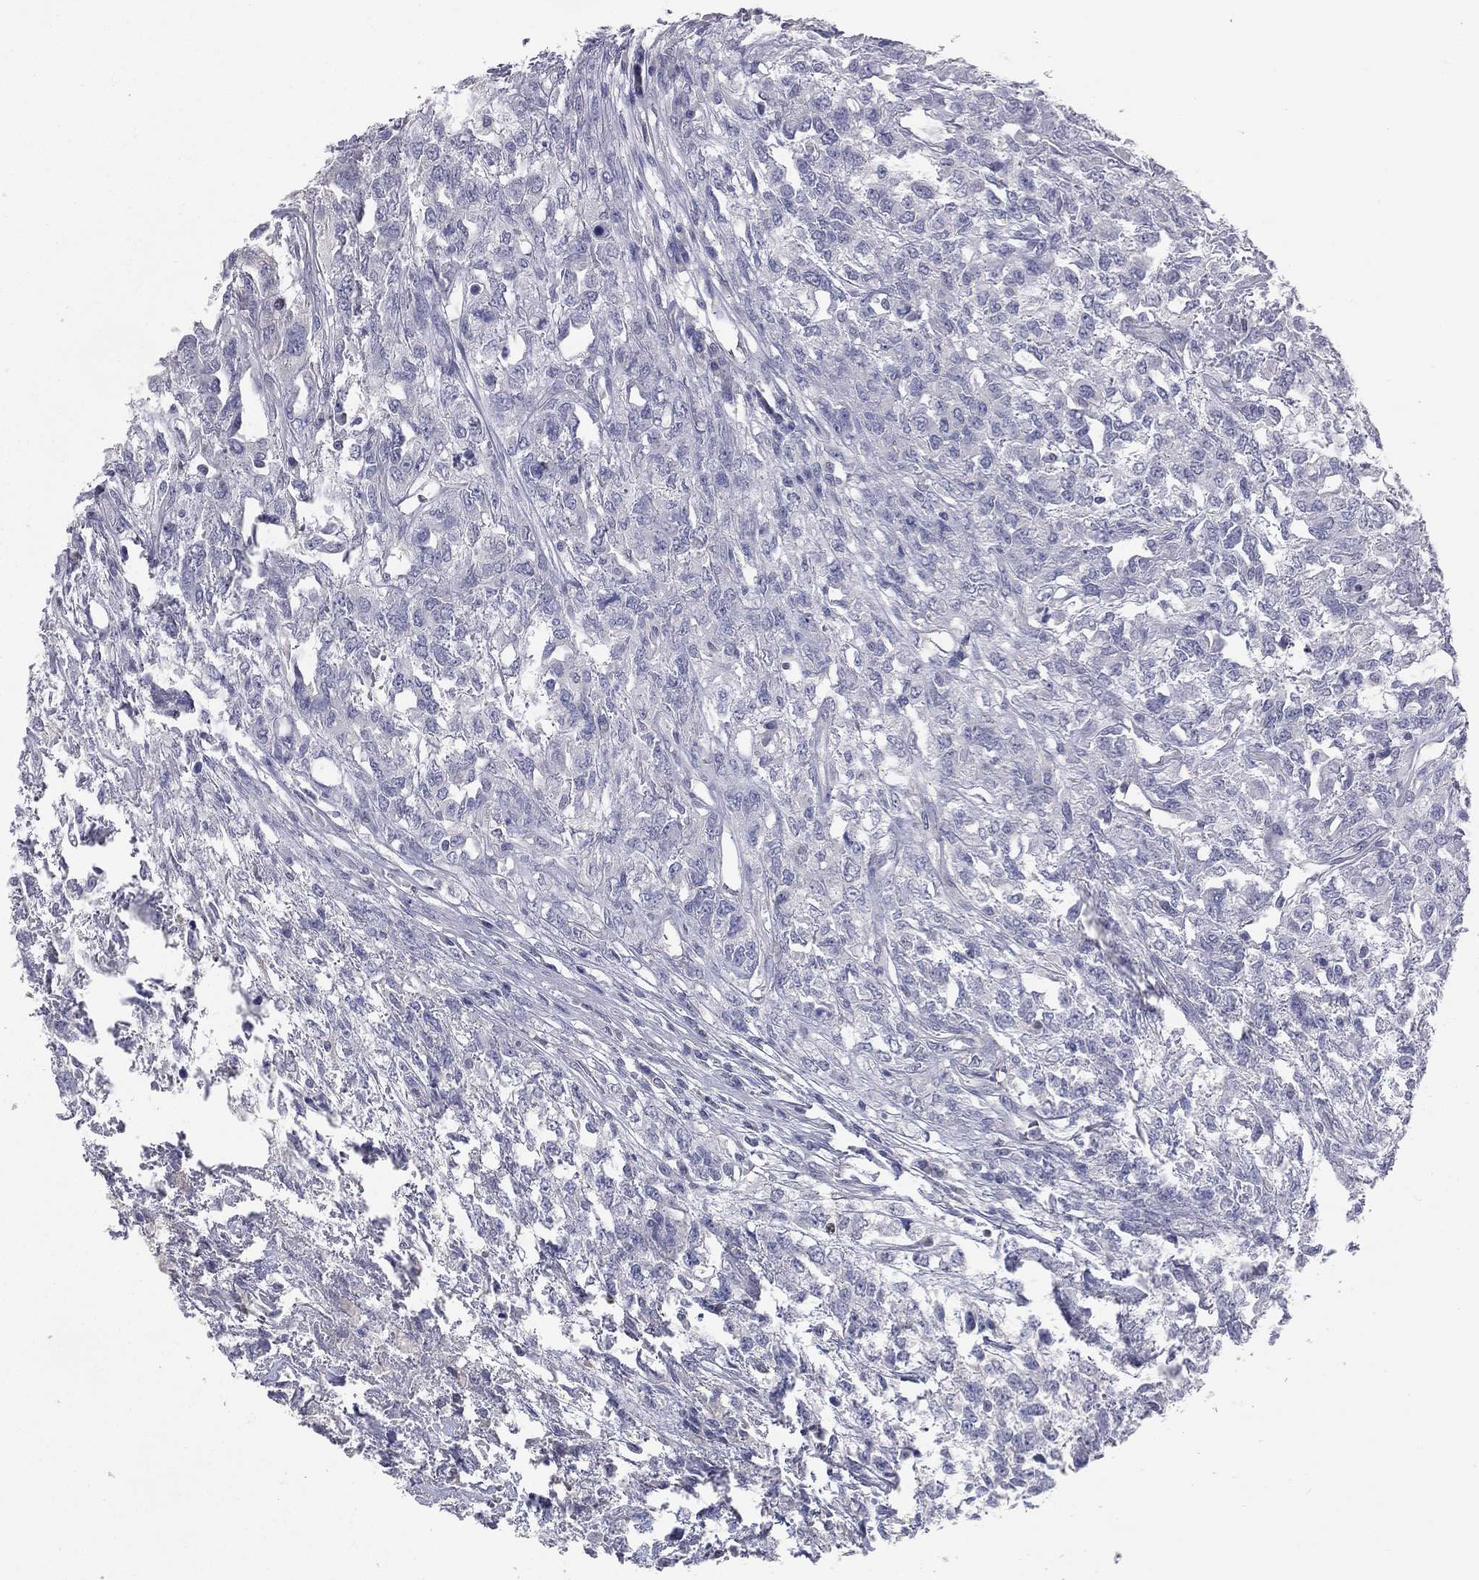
{"staining": {"intensity": "negative", "quantity": "none", "location": "none"}, "tissue": "testis cancer", "cell_type": "Tumor cells", "image_type": "cancer", "snomed": [{"axis": "morphology", "description": "Seminoma, NOS"}, {"axis": "topography", "description": "Testis"}], "caption": "High magnification brightfield microscopy of testis cancer stained with DAB (3,3'-diaminobenzidine) (brown) and counterstained with hematoxylin (blue): tumor cells show no significant positivity.", "gene": "DMKN", "patient": {"sex": "male", "age": 52}}